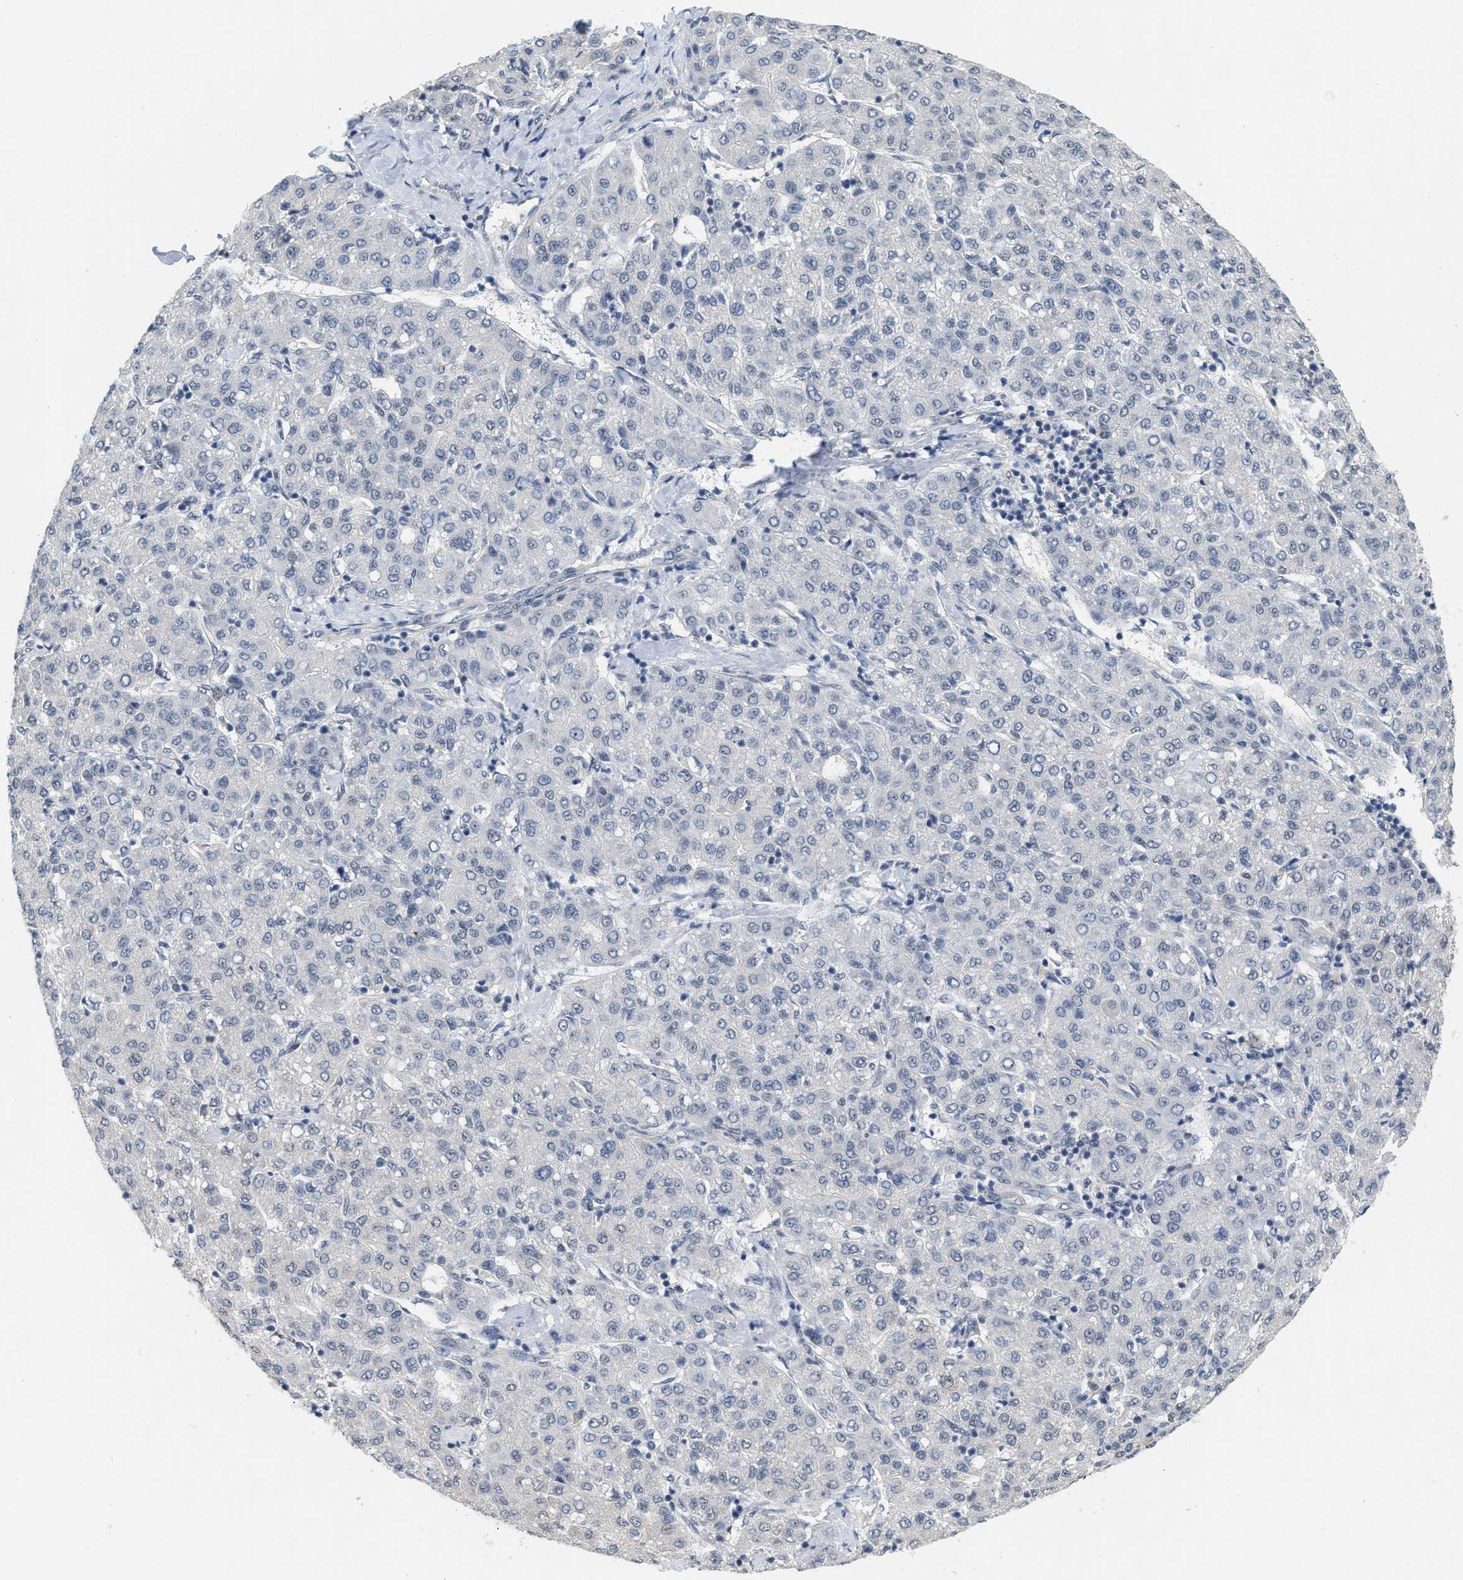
{"staining": {"intensity": "negative", "quantity": "none", "location": "none"}, "tissue": "liver cancer", "cell_type": "Tumor cells", "image_type": "cancer", "snomed": [{"axis": "morphology", "description": "Carcinoma, Hepatocellular, NOS"}, {"axis": "topography", "description": "Liver"}], "caption": "The immunohistochemistry (IHC) image has no significant expression in tumor cells of hepatocellular carcinoma (liver) tissue.", "gene": "RUVBL1", "patient": {"sex": "male", "age": 65}}